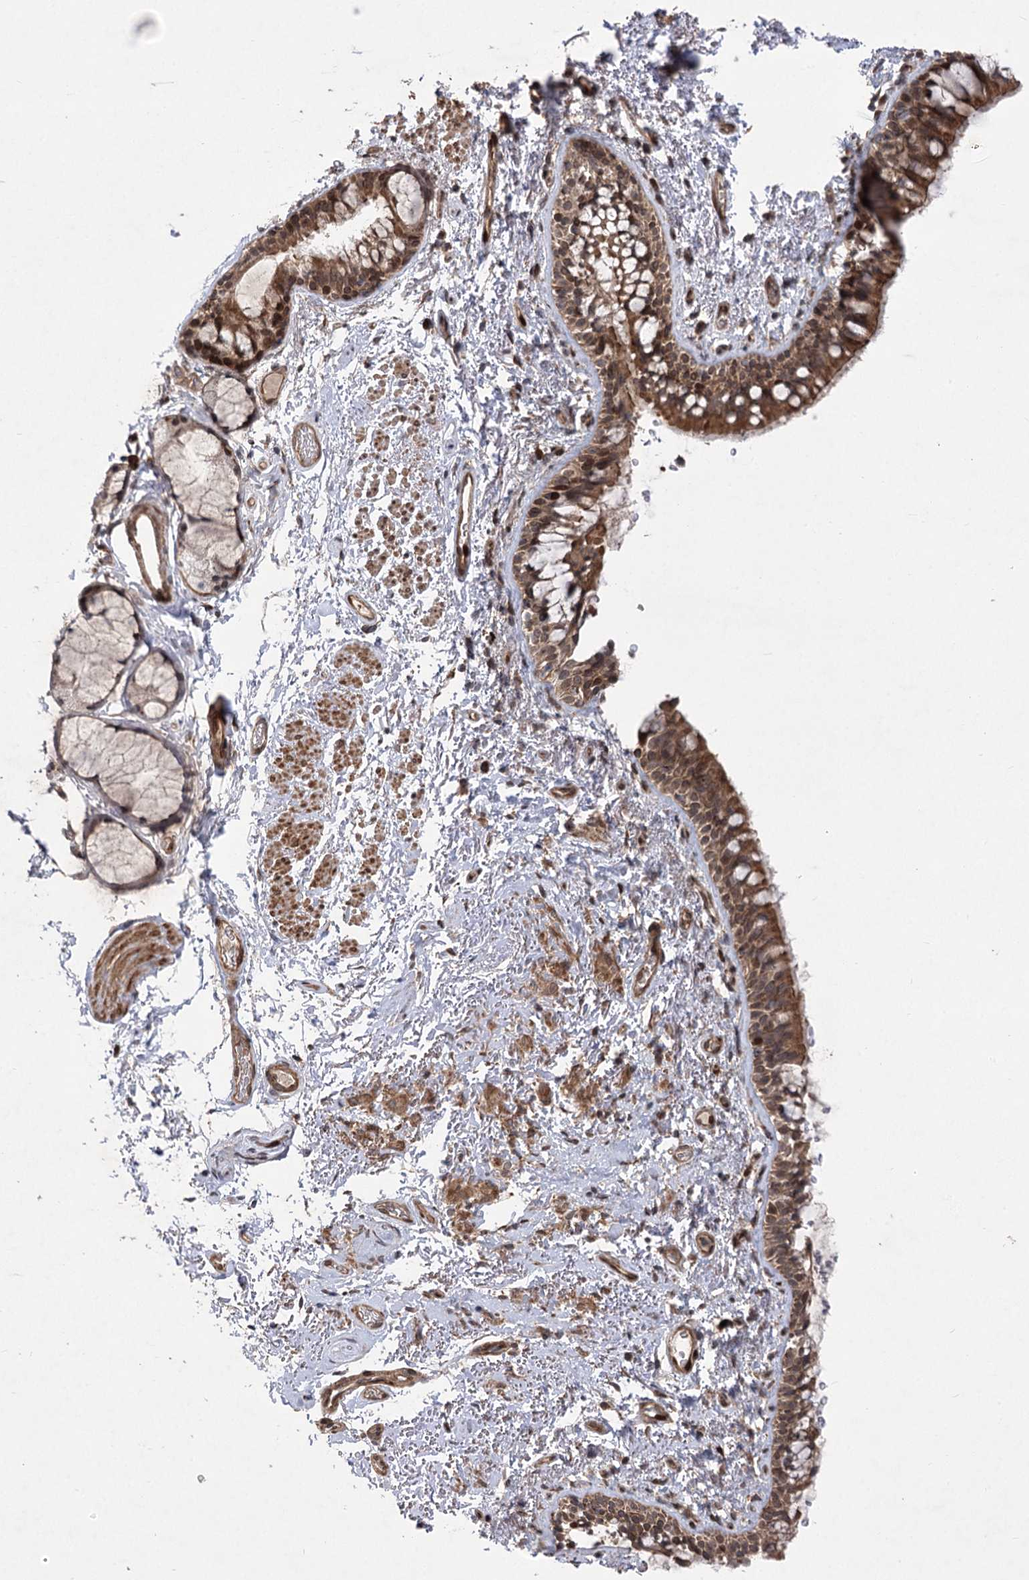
{"staining": {"intensity": "moderate", "quantity": ">75%", "location": "cytoplasmic/membranous,nuclear"}, "tissue": "bronchus", "cell_type": "Respiratory epithelial cells", "image_type": "normal", "snomed": [{"axis": "morphology", "description": "Normal tissue, NOS"}, {"axis": "topography", "description": "Cartilage tissue"}, {"axis": "topography", "description": "Bronchus"}], "caption": "An immunohistochemistry histopathology image of normal tissue is shown. Protein staining in brown highlights moderate cytoplasmic/membranous,nuclear positivity in bronchus within respiratory epithelial cells. The protein is stained brown, and the nuclei are stained in blue (DAB (3,3'-diaminobenzidine) IHC with brightfield microscopy, high magnification).", "gene": "TENM2", "patient": {"sex": "female", "age": 73}}